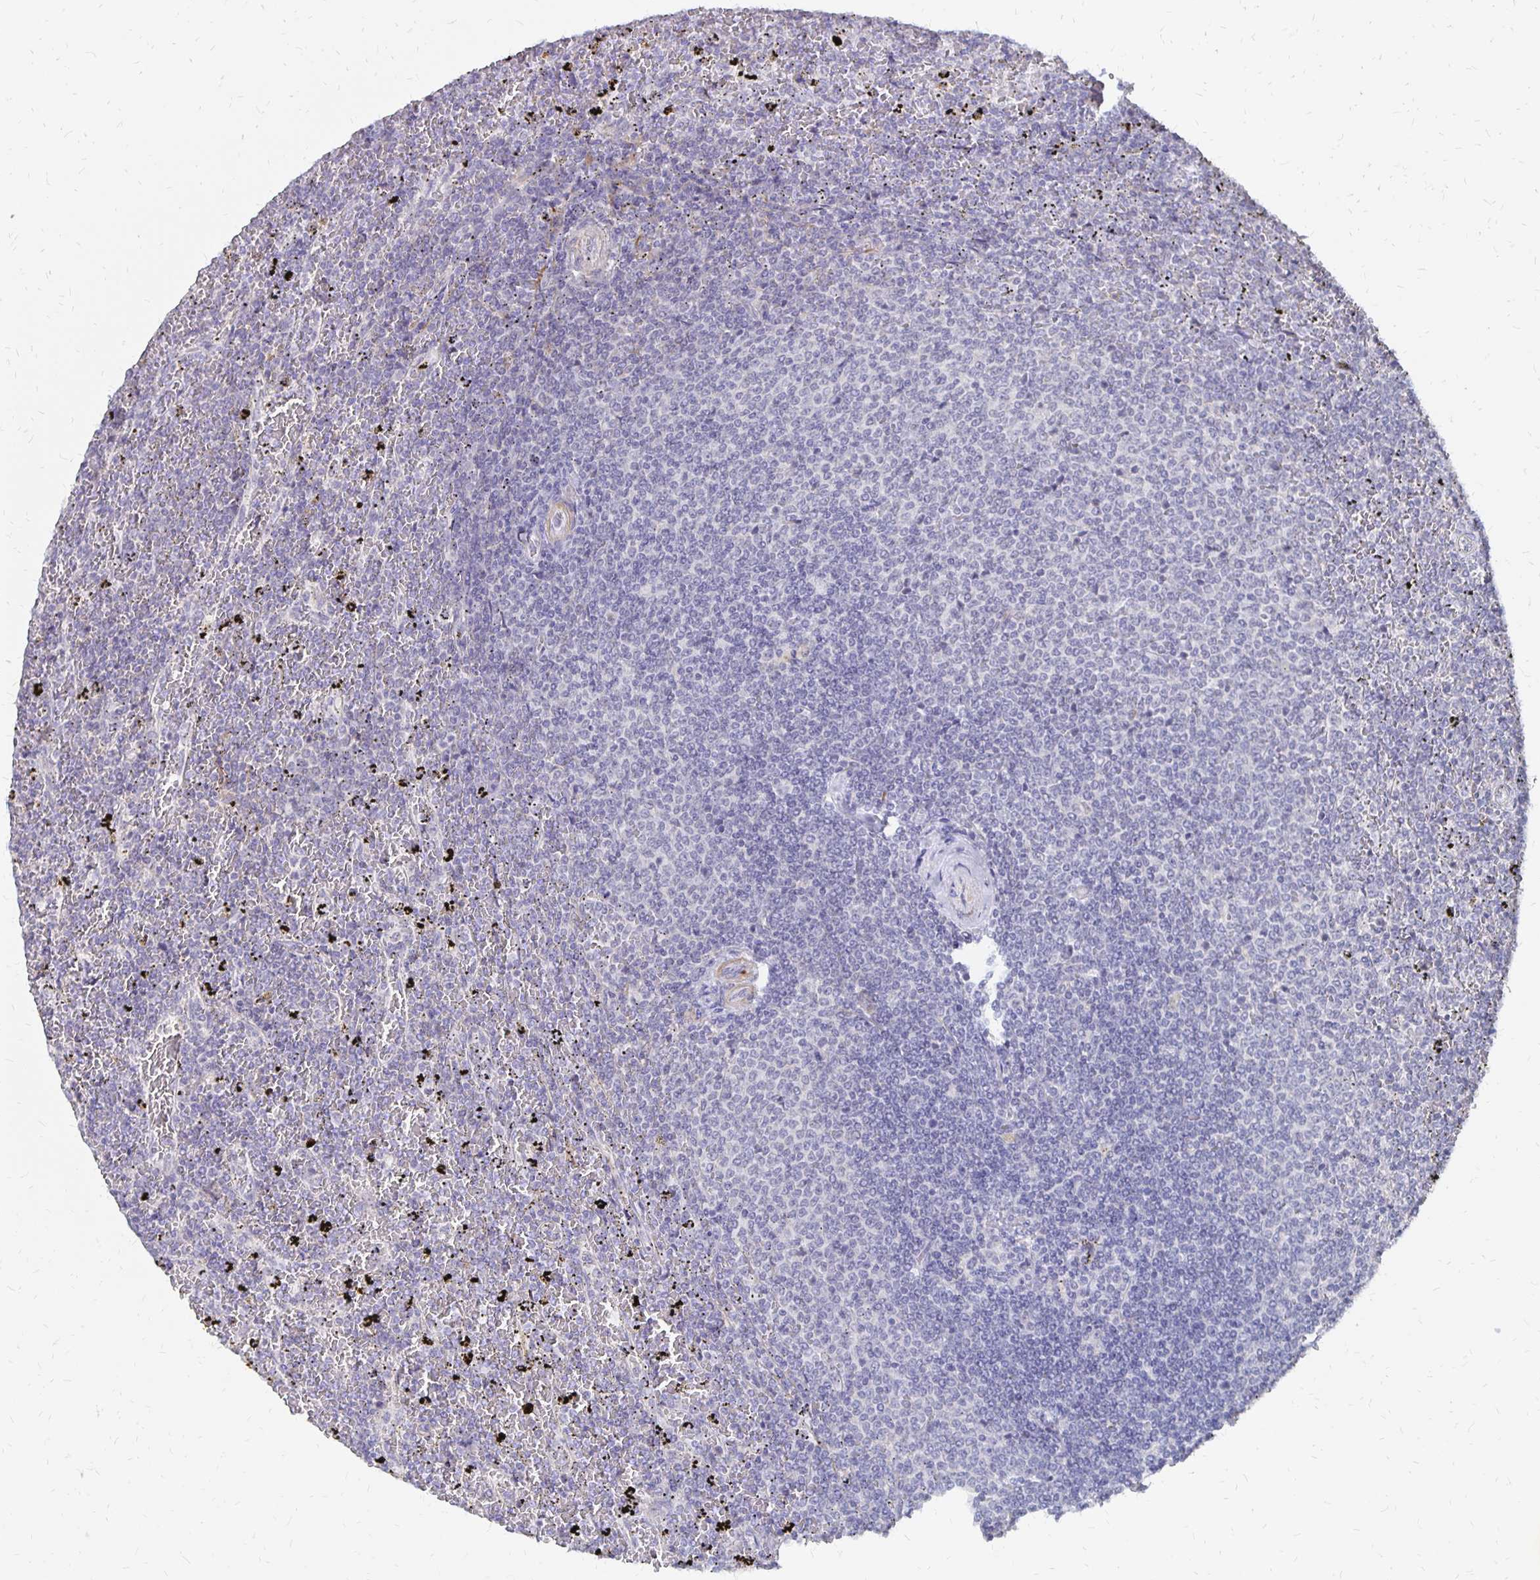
{"staining": {"intensity": "negative", "quantity": "none", "location": "none"}, "tissue": "lymphoma", "cell_type": "Tumor cells", "image_type": "cancer", "snomed": [{"axis": "morphology", "description": "Malignant lymphoma, non-Hodgkin's type, Low grade"}, {"axis": "topography", "description": "Spleen"}], "caption": "Immunohistochemical staining of malignant lymphoma, non-Hodgkin's type (low-grade) reveals no significant expression in tumor cells. The staining was performed using DAB to visualize the protein expression in brown, while the nuclei were stained in blue with hematoxylin (Magnification: 20x).", "gene": "ATOSB", "patient": {"sex": "female", "age": 77}}